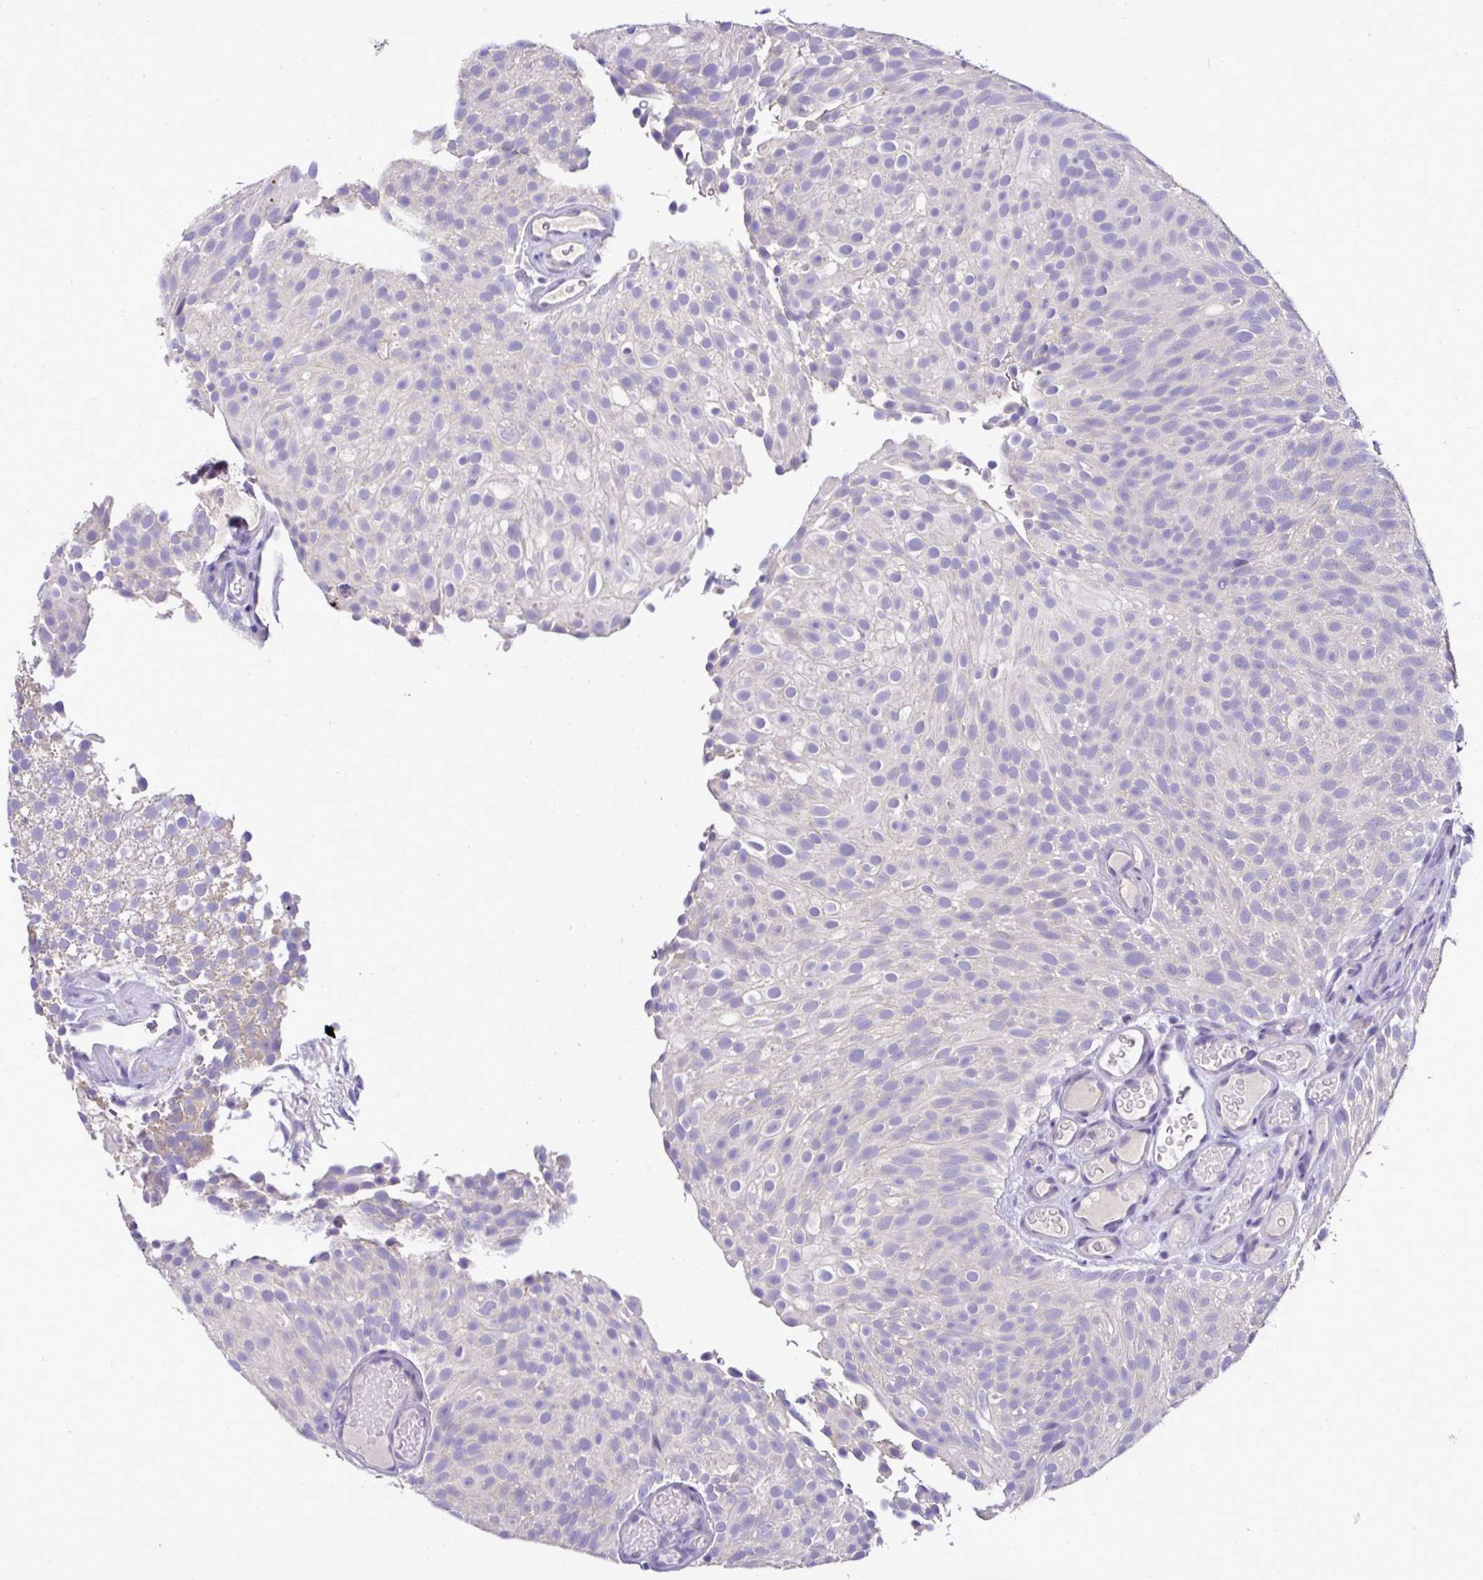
{"staining": {"intensity": "negative", "quantity": "none", "location": "none"}, "tissue": "urothelial cancer", "cell_type": "Tumor cells", "image_type": "cancer", "snomed": [{"axis": "morphology", "description": "Urothelial carcinoma, Low grade"}, {"axis": "topography", "description": "Urinary bladder"}], "caption": "This photomicrograph is of urothelial cancer stained with immunohistochemistry (IHC) to label a protein in brown with the nuclei are counter-stained blue. There is no staining in tumor cells.", "gene": "ST8SIA2", "patient": {"sex": "male", "age": 78}}